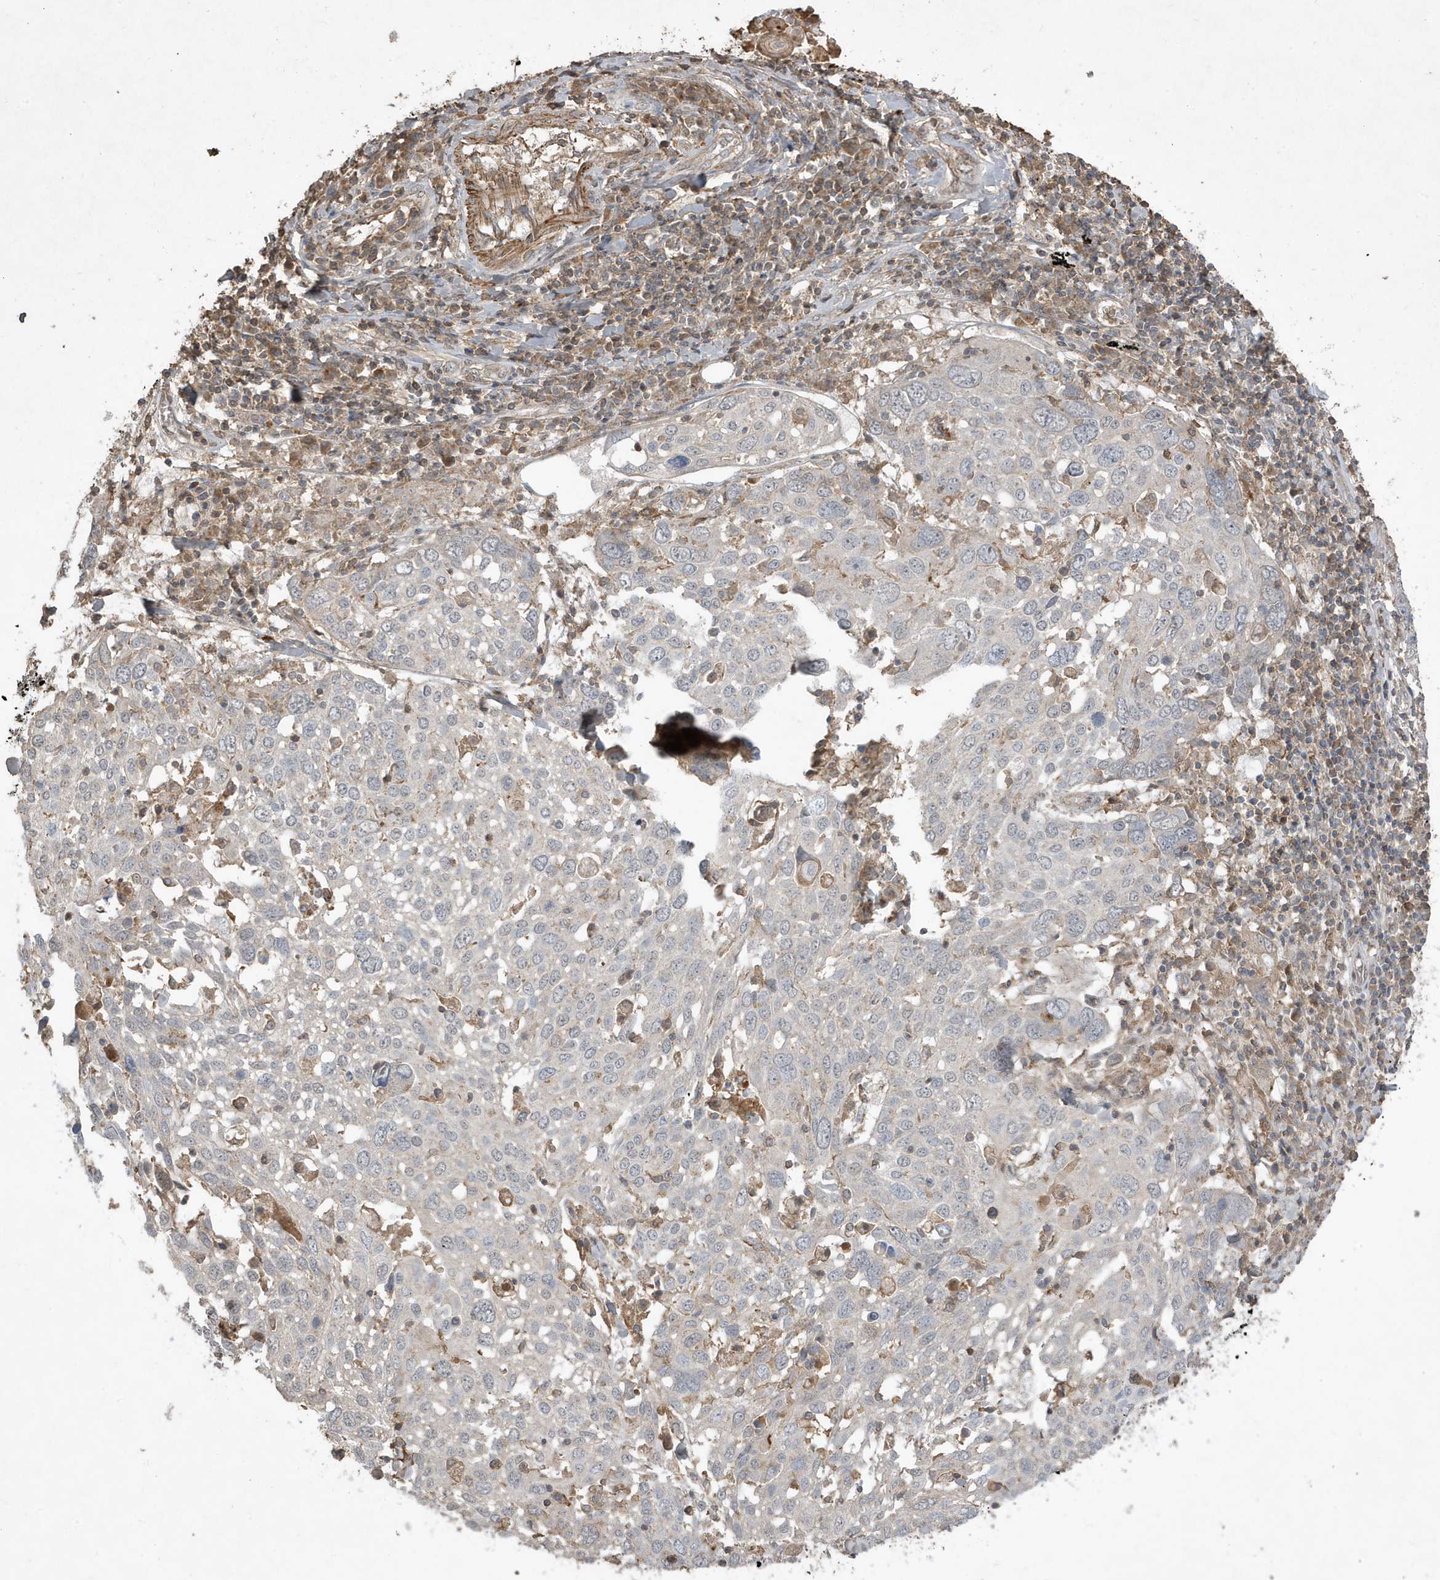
{"staining": {"intensity": "negative", "quantity": "none", "location": "none"}, "tissue": "lung cancer", "cell_type": "Tumor cells", "image_type": "cancer", "snomed": [{"axis": "morphology", "description": "Squamous cell carcinoma, NOS"}, {"axis": "topography", "description": "Lung"}], "caption": "This is an immunohistochemistry photomicrograph of lung cancer (squamous cell carcinoma). There is no expression in tumor cells.", "gene": "PRRT3", "patient": {"sex": "male", "age": 65}}